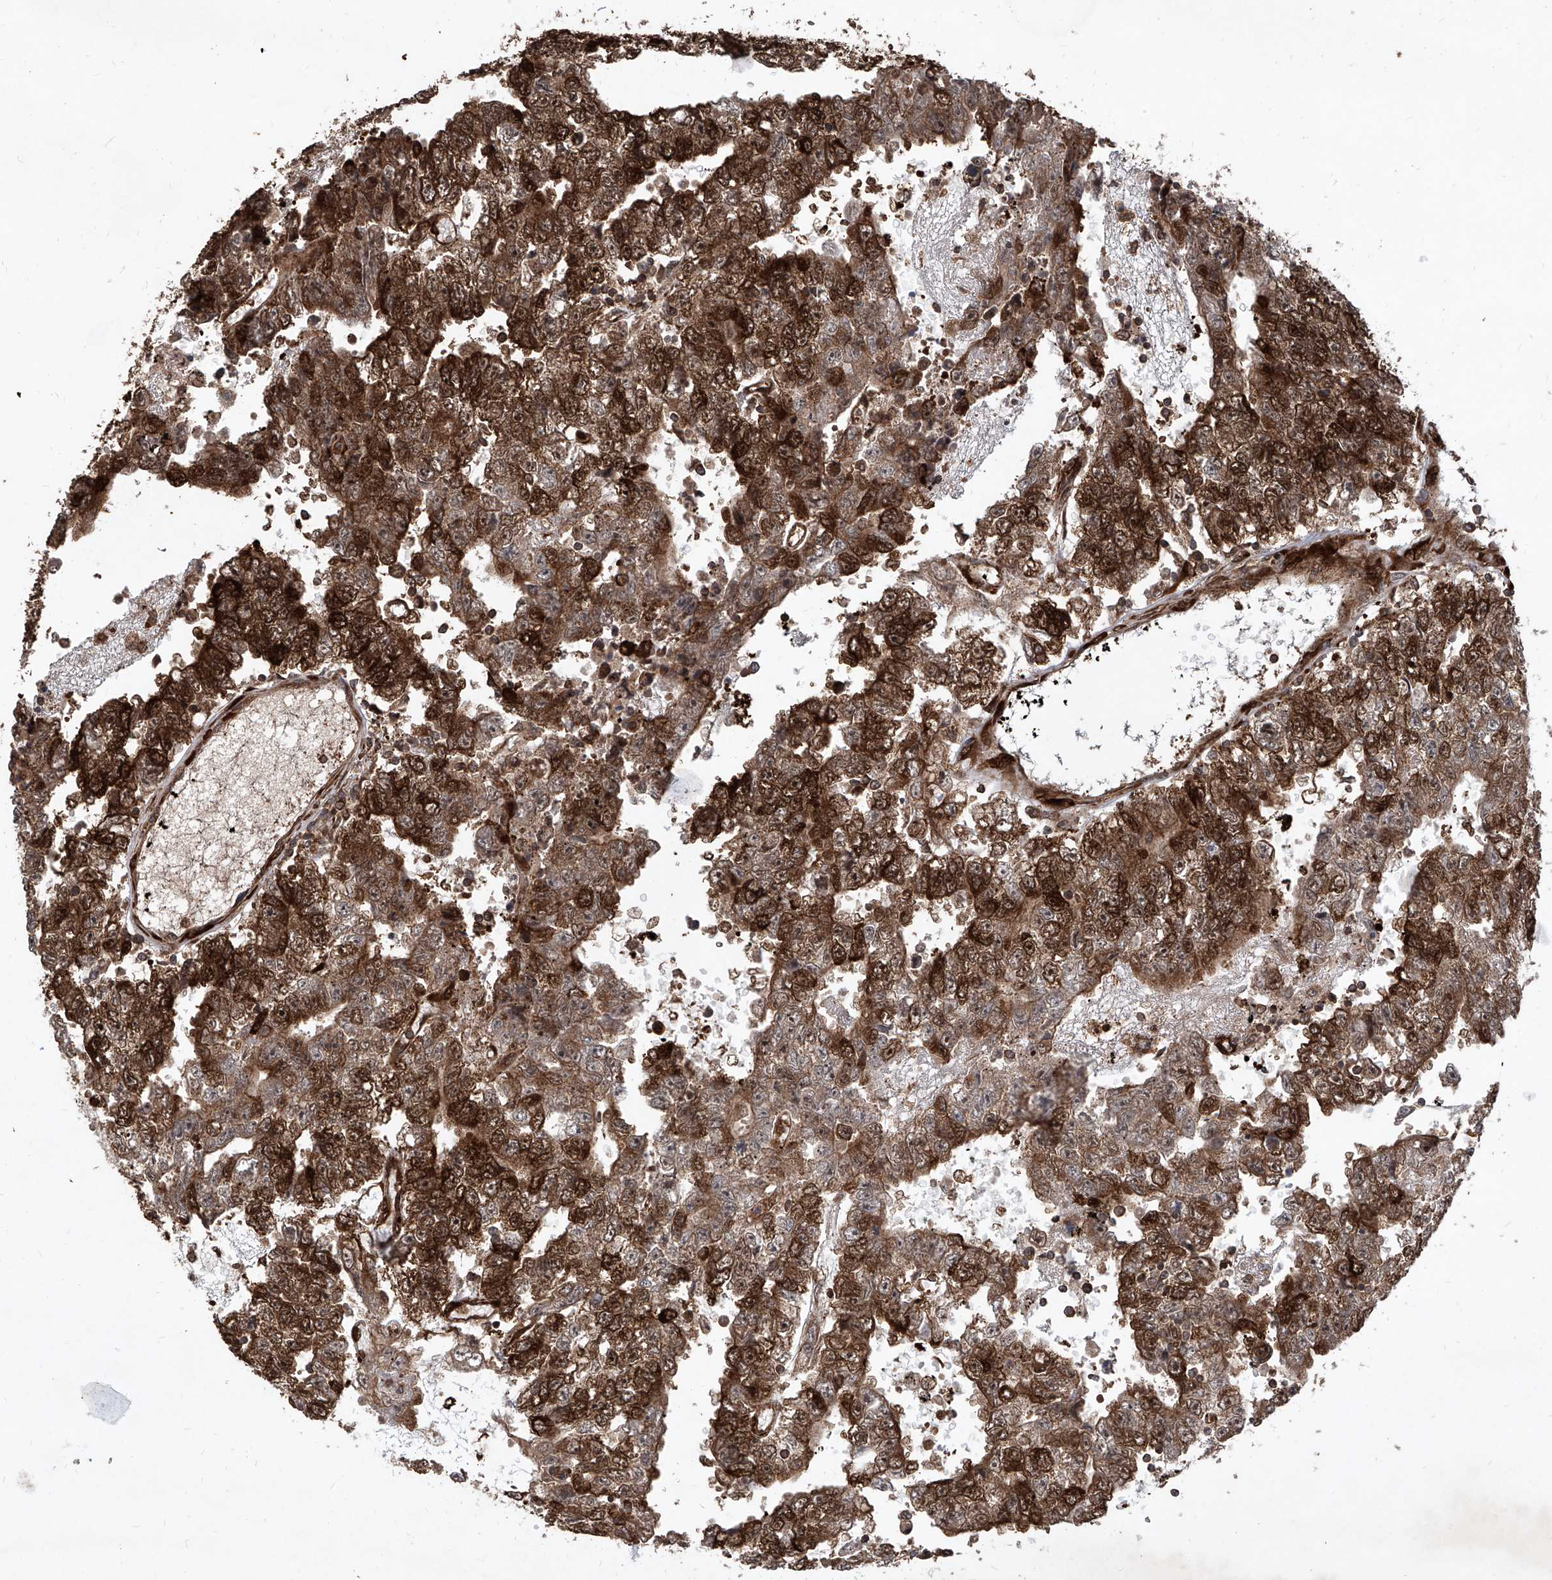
{"staining": {"intensity": "strong", "quantity": ">75%", "location": "cytoplasmic/membranous,nuclear"}, "tissue": "testis cancer", "cell_type": "Tumor cells", "image_type": "cancer", "snomed": [{"axis": "morphology", "description": "Carcinoma, Embryonal, NOS"}, {"axis": "topography", "description": "Testis"}], "caption": "IHC micrograph of neoplastic tissue: testis cancer stained using immunohistochemistry (IHC) exhibits high levels of strong protein expression localized specifically in the cytoplasmic/membranous and nuclear of tumor cells, appearing as a cytoplasmic/membranous and nuclear brown color.", "gene": "MAGED2", "patient": {"sex": "male", "age": 25}}